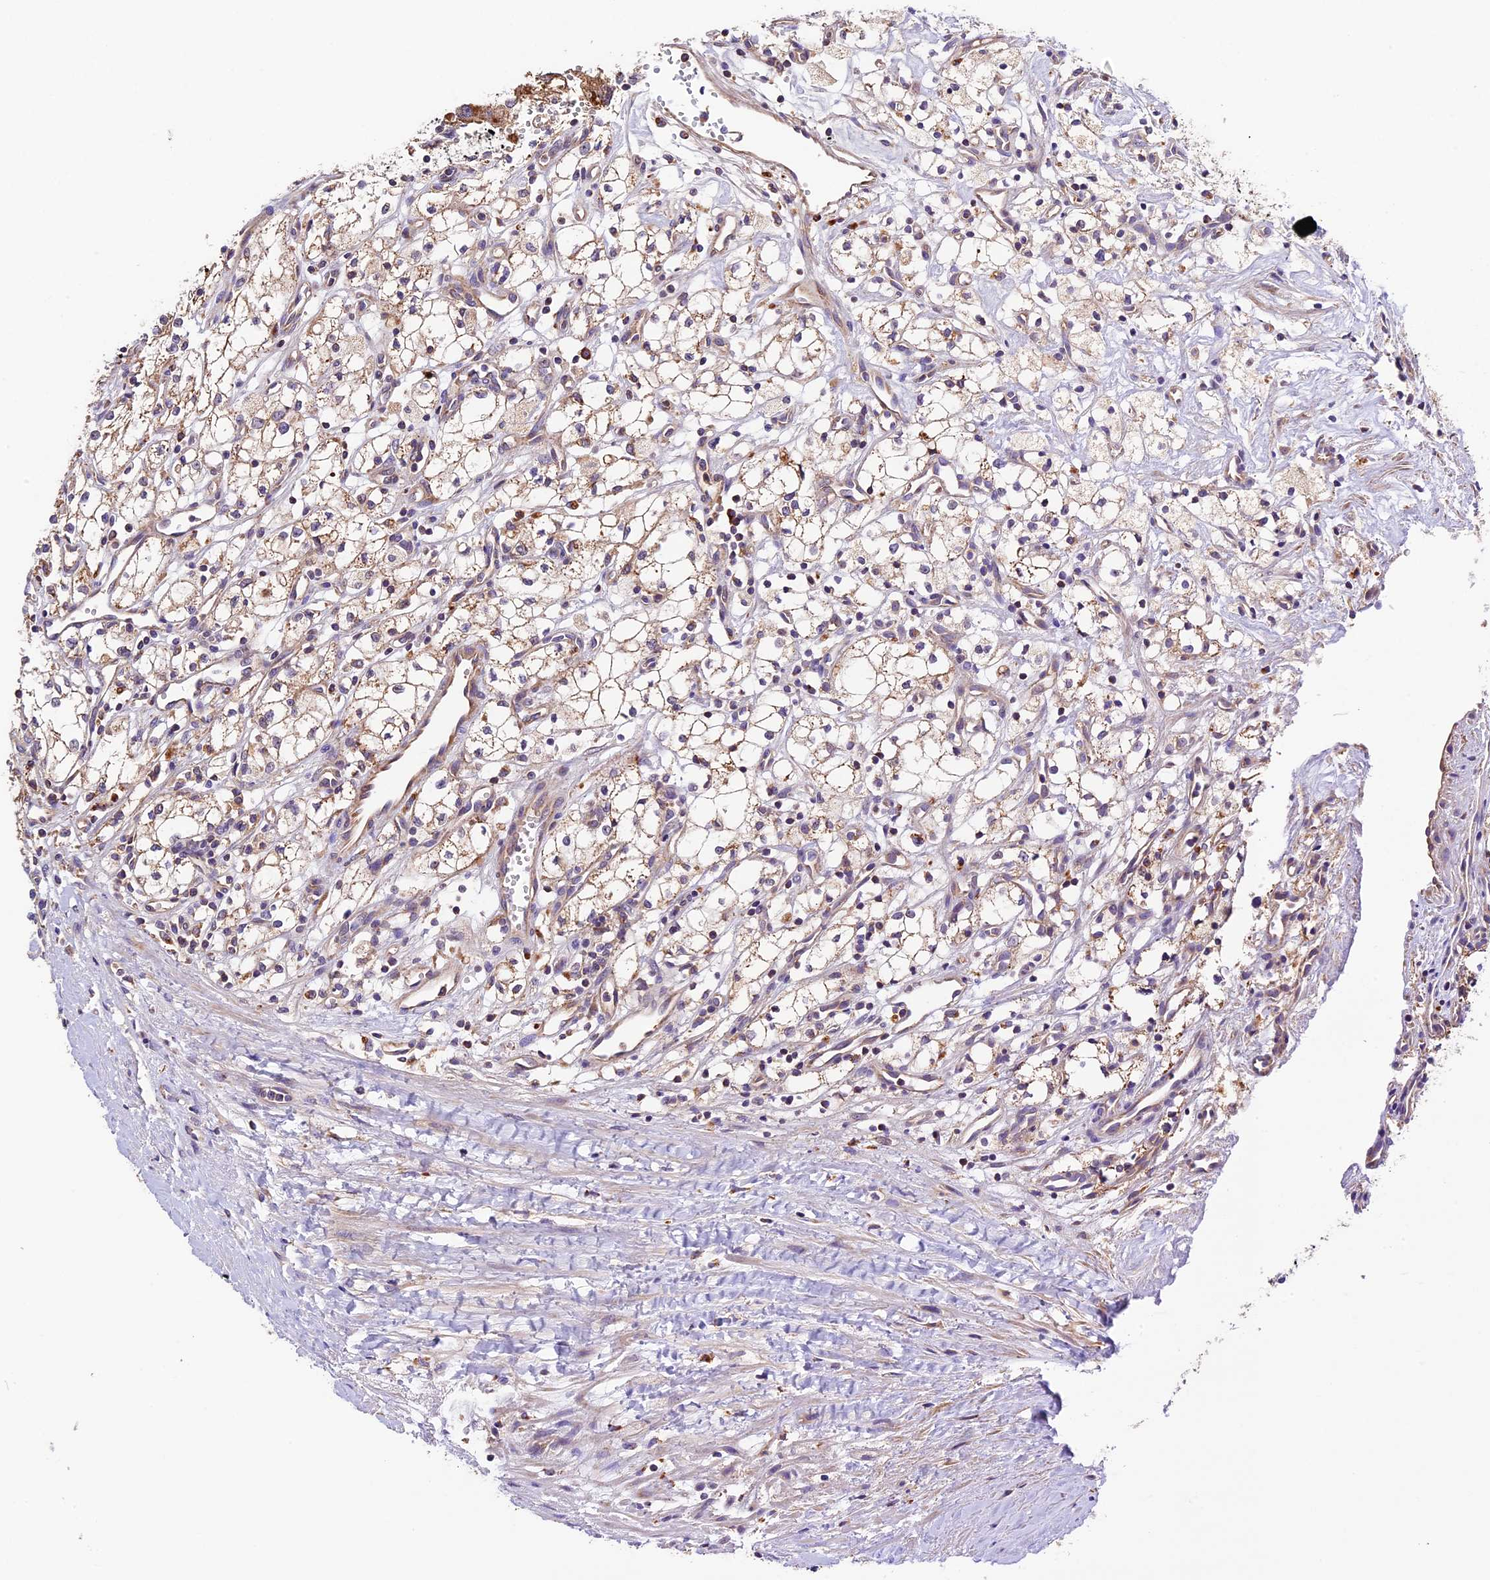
{"staining": {"intensity": "weak", "quantity": ">75%", "location": "cytoplasmic/membranous"}, "tissue": "renal cancer", "cell_type": "Tumor cells", "image_type": "cancer", "snomed": [{"axis": "morphology", "description": "Adenocarcinoma, NOS"}, {"axis": "topography", "description": "Kidney"}], "caption": "Adenocarcinoma (renal) was stained to show a protein in brown. There is low levels of weak cytoplasmic/membranous staining in approximately >75% of tumor cells.", "gene": "METTL22", "patient": {"sex": "male", "age": 59}}